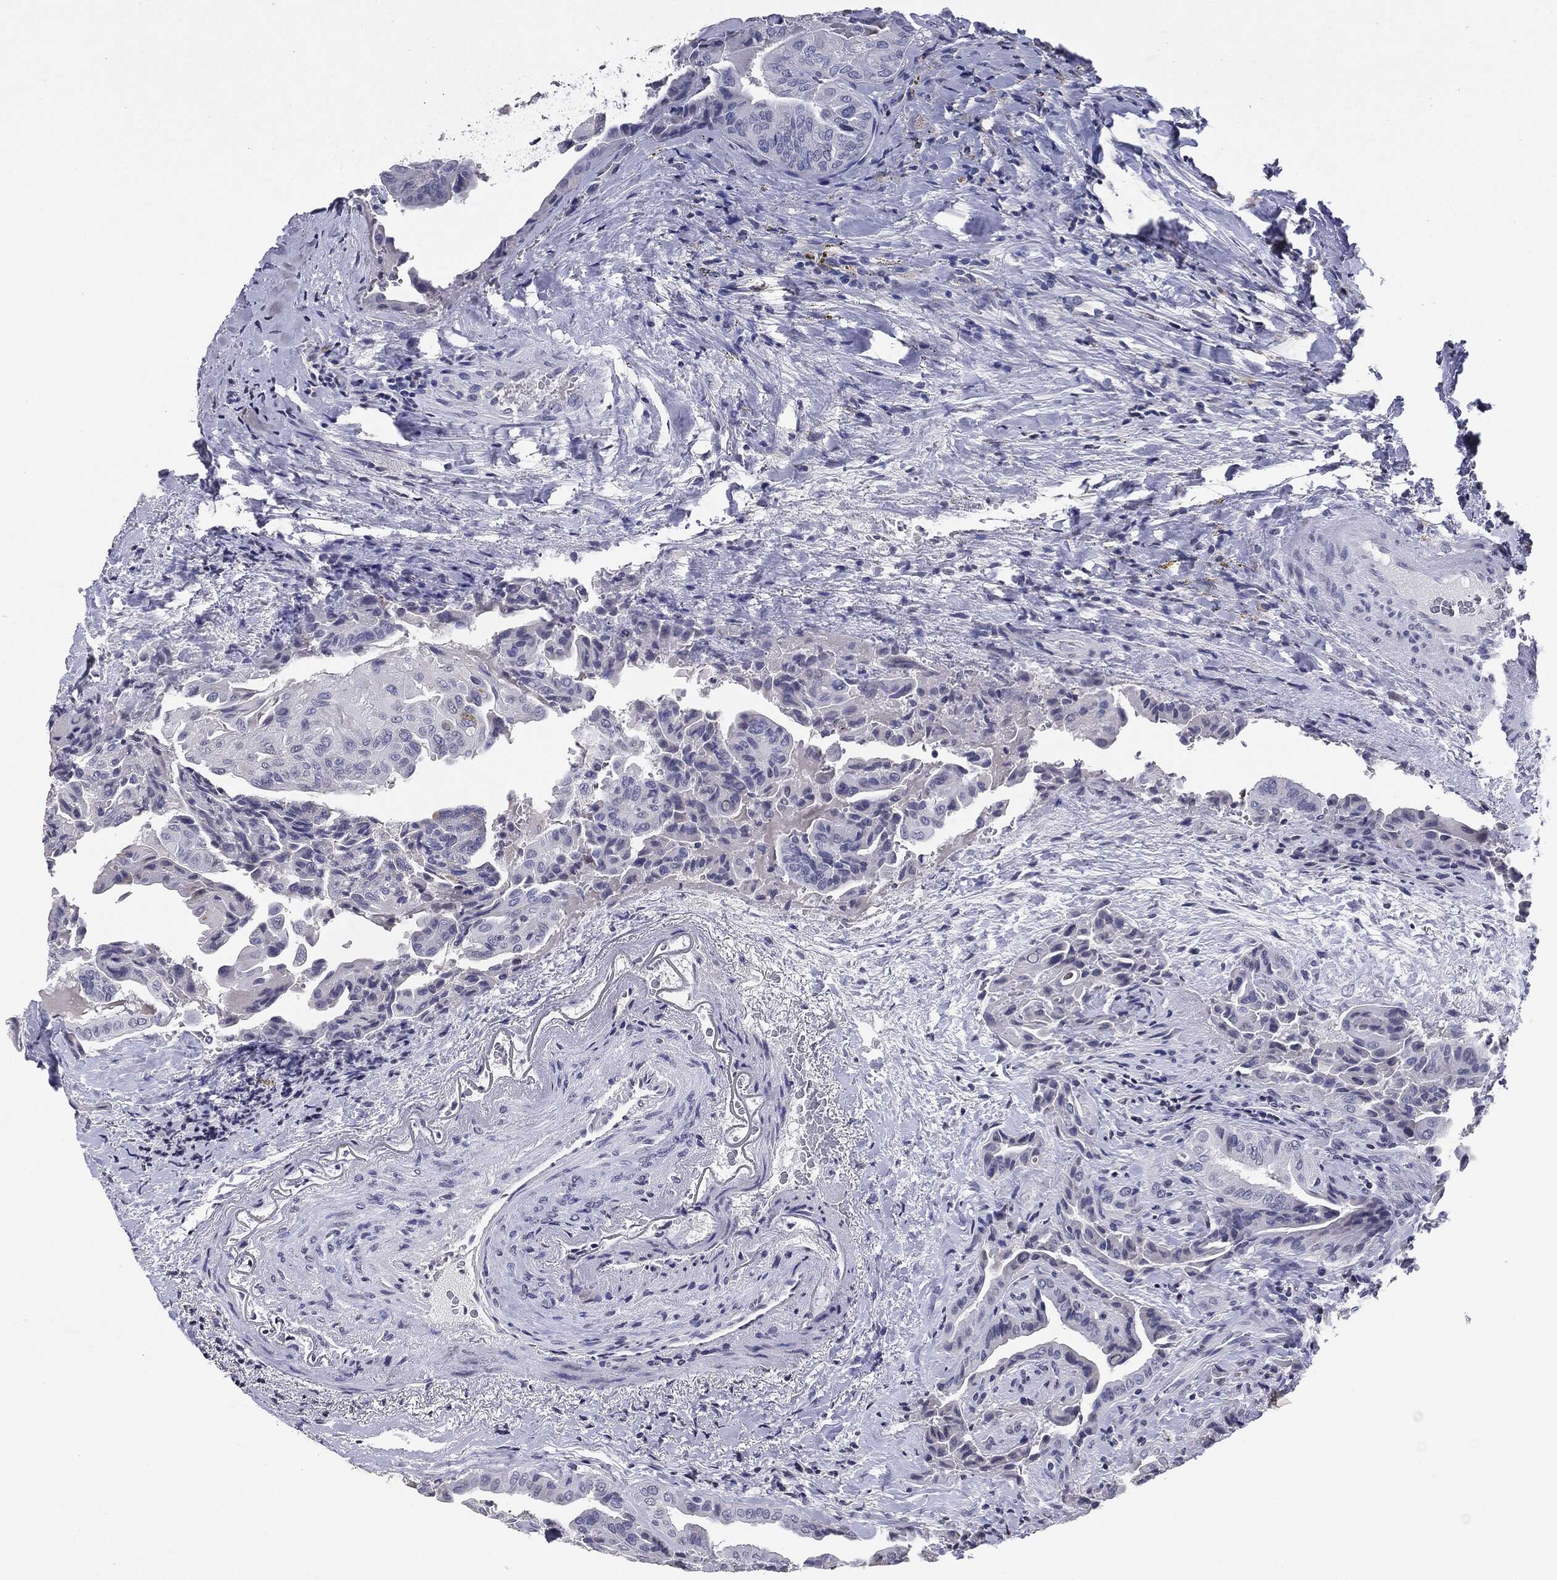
{"staining": {"intensity": "negative", "quantity": "none", "location": "none"}, "tissue": "thyroid cancer", "cell_type": "Tumor cells", "image_type": "cancer", "snomed": [{"axis": "morphology", "description": "Papillary adenocarcinoma, NOS"}, {"axis": "topography", "description": "Thyroid gland"}], "caption": "High magnification brightfield microscopy of thyroid cancer stained with DAB (3,3'-diaminobenzidine) (brown) and counterstained with hematoxylin (blue): tumor cells show no significant staining.", "gene": "SERPINB4", "patient": {"sex": "female", "age": 68}}